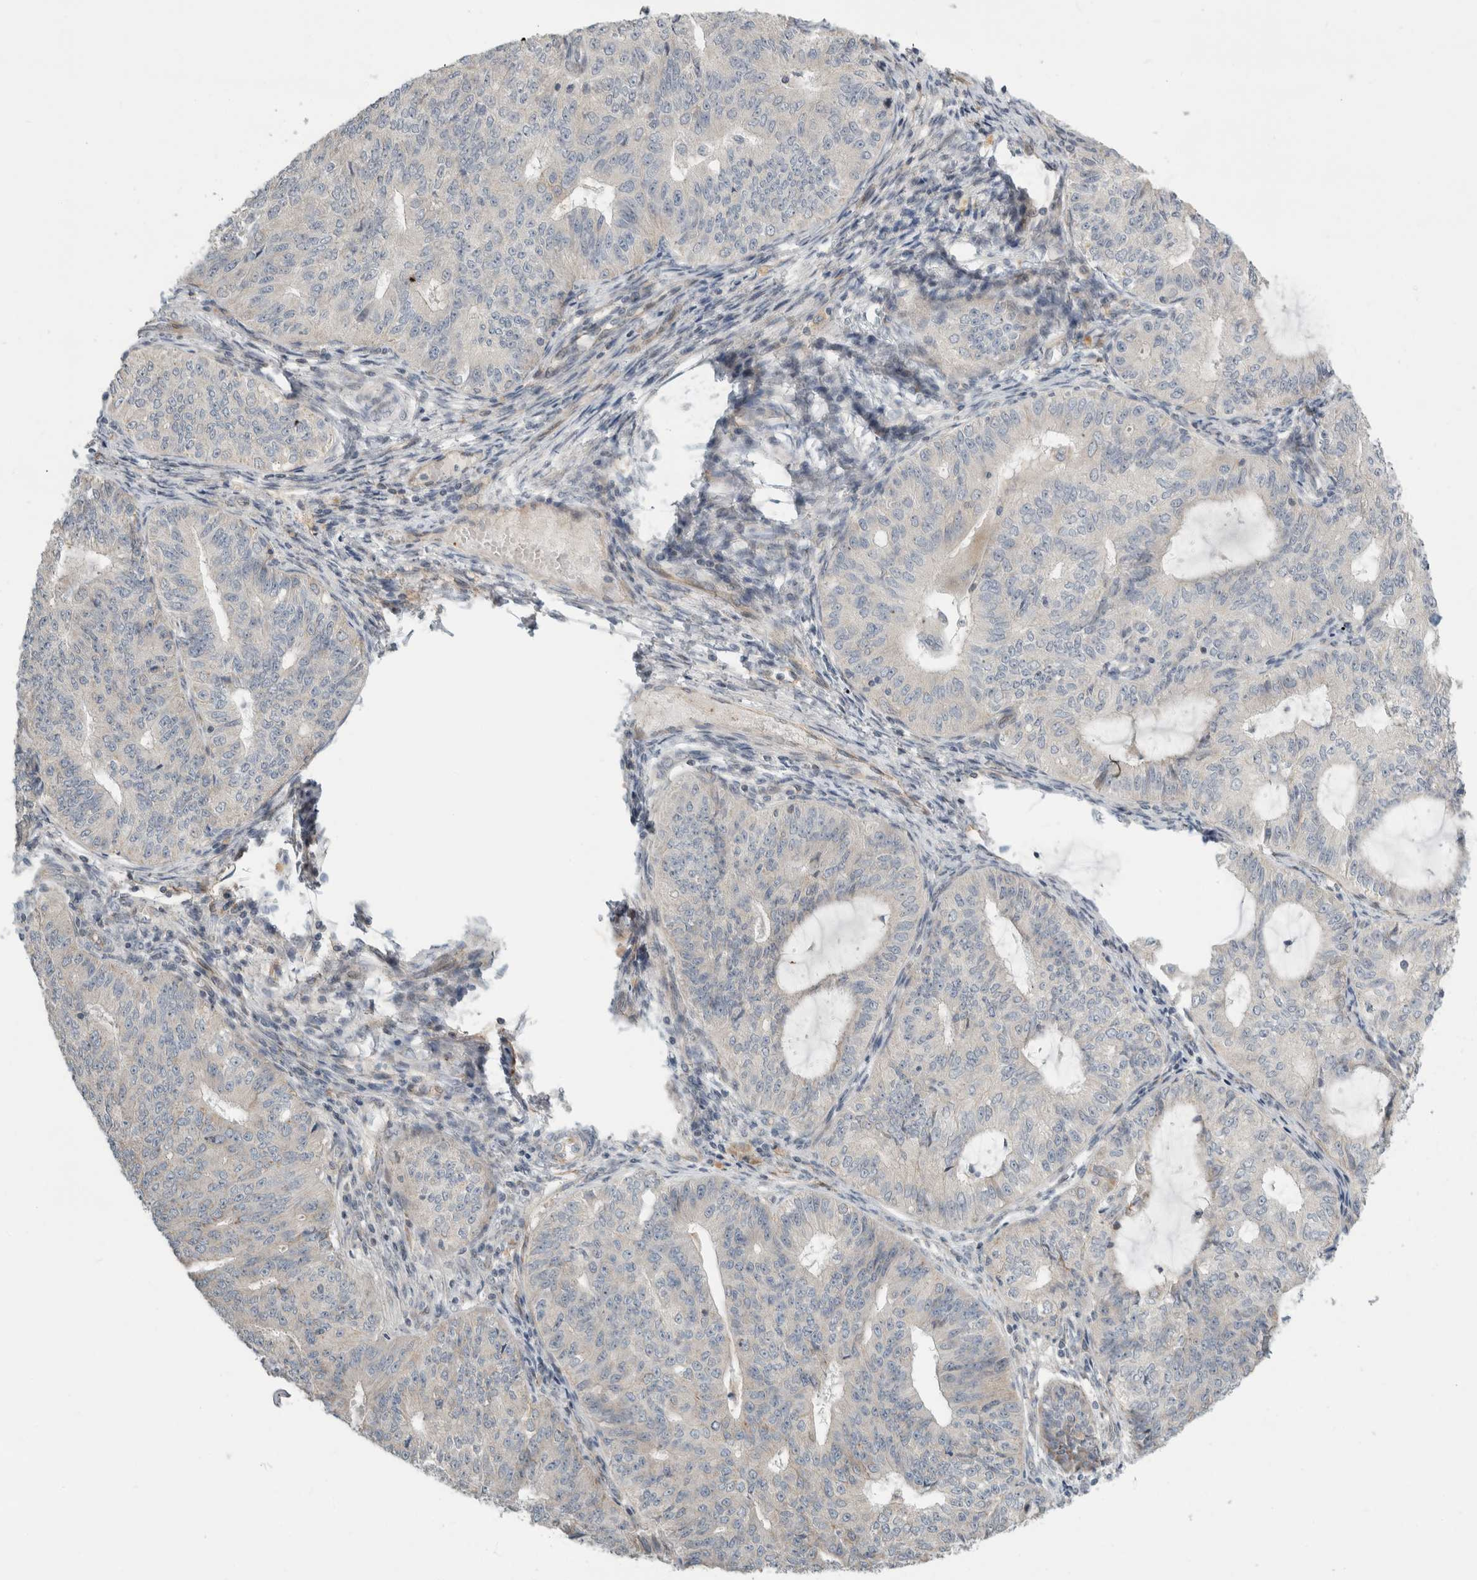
{"staining": {"intensity": "negative", "quantity": "none", "location": "none"}, "tissue": "endometrial cancer", "cell_type": "Tumor cells", "image_type": "cancer", "snomed": [{"axis": "morphology", "description": "Adenocarcinoma, NOS"}, {"axis": "topography", "description": "Endometrium"}], "caption": "Immunohistochemistry (IHC) of human adenocarcinoma (endometrial) reveals no staining in tumor cells.", "gene": "KPNA5", "patient": {"sex": "female", "age": 32}}